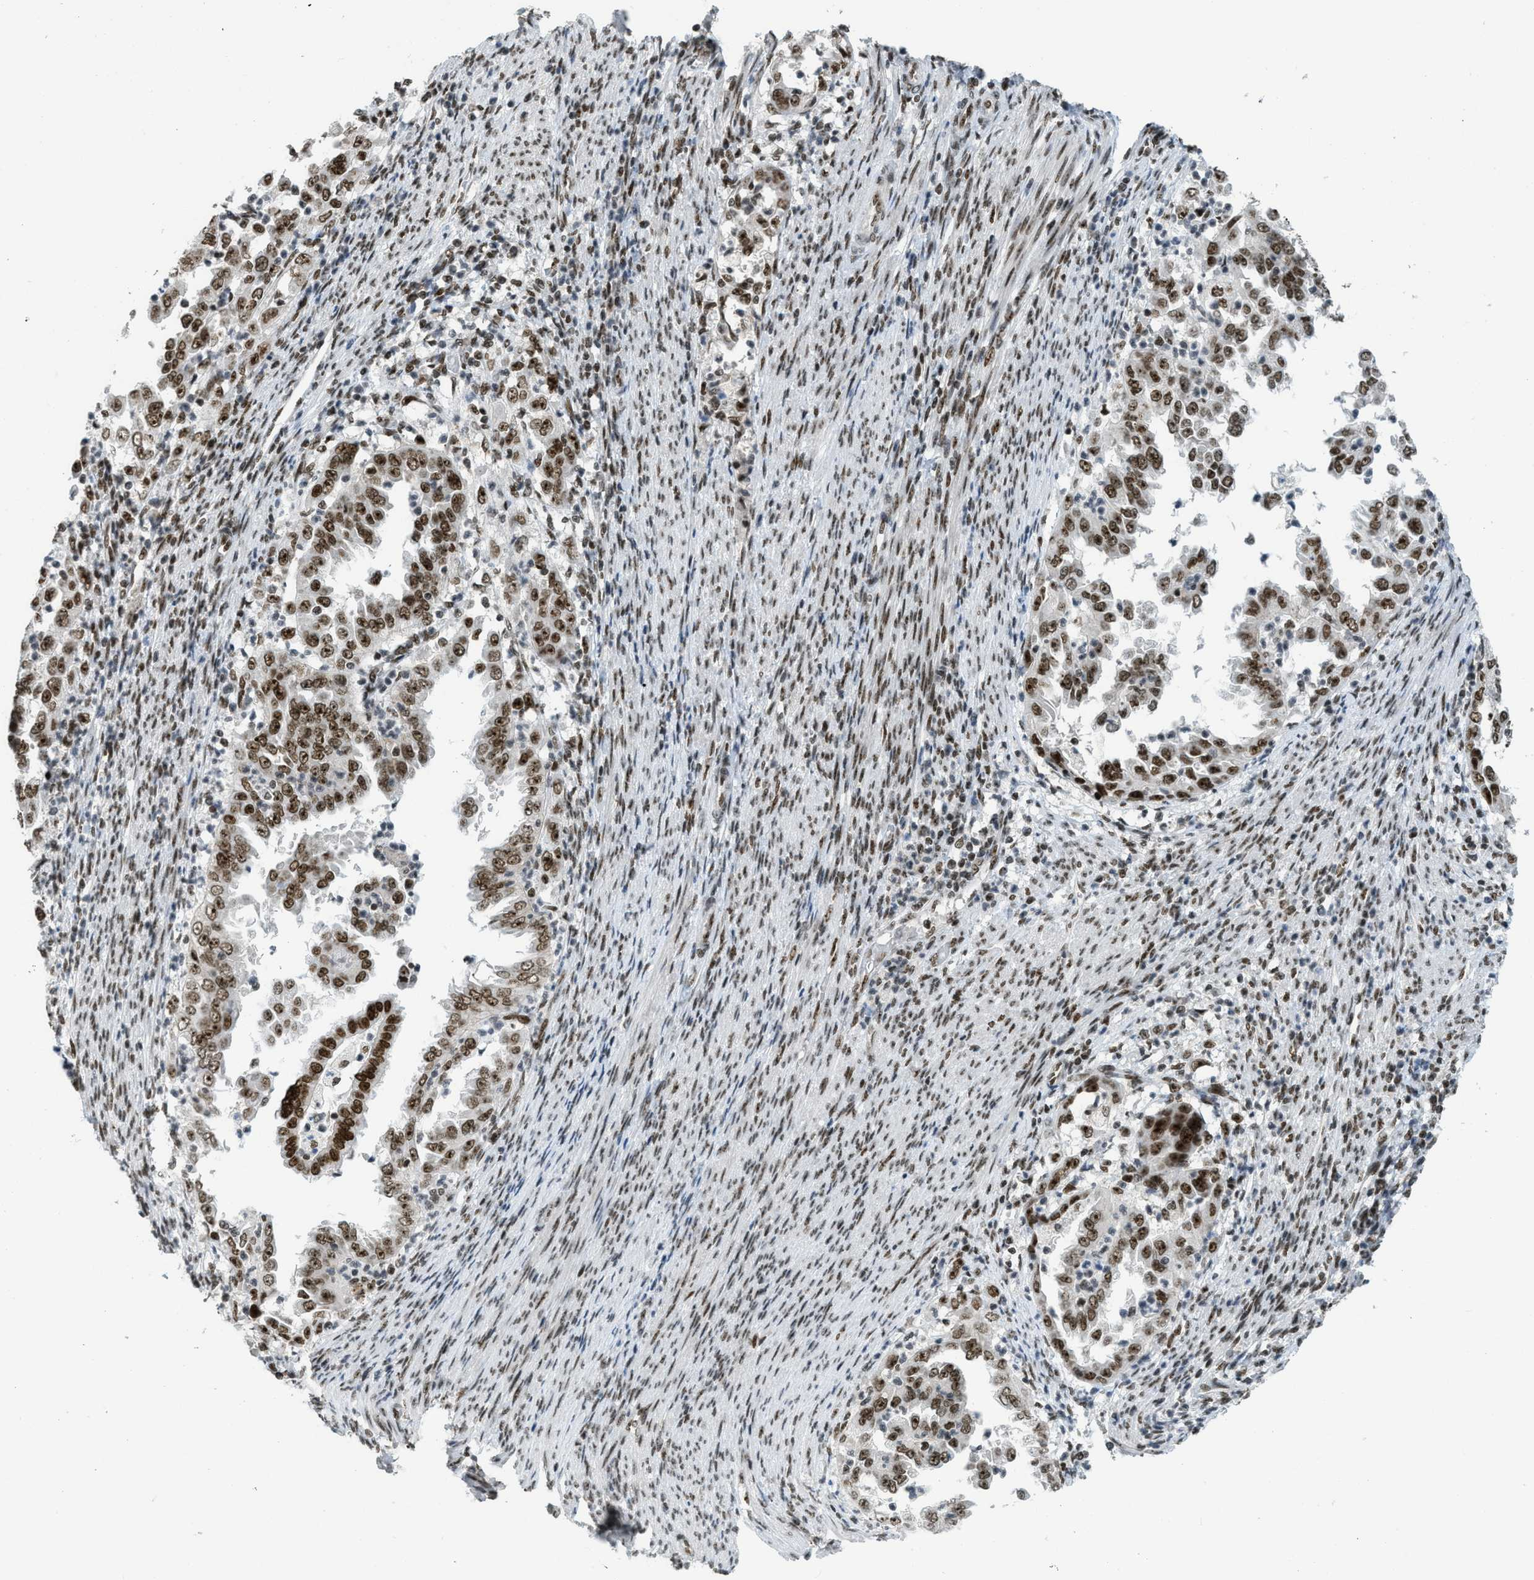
{"staining": {"intensity": "strong", "quantity": ">75%", "location": "nuclear"}, "tissue": "endometrial cancer", "cell_type": "Tumor cells", "image_type": "cancer", "snomed": [{"axis": "morphology", "description": "Adenocarcinoma, NOS"}, {"axis": "topography", "description": "Endometrium"}], "caption": "Endometrial adenocarcinoma tissue exhibits strong nuclear staining in approximately >75% of tumor cells, visualized by immunohistochemistry.", "gene": "URB1", "patient": {"sex": "female", "age": 85}}